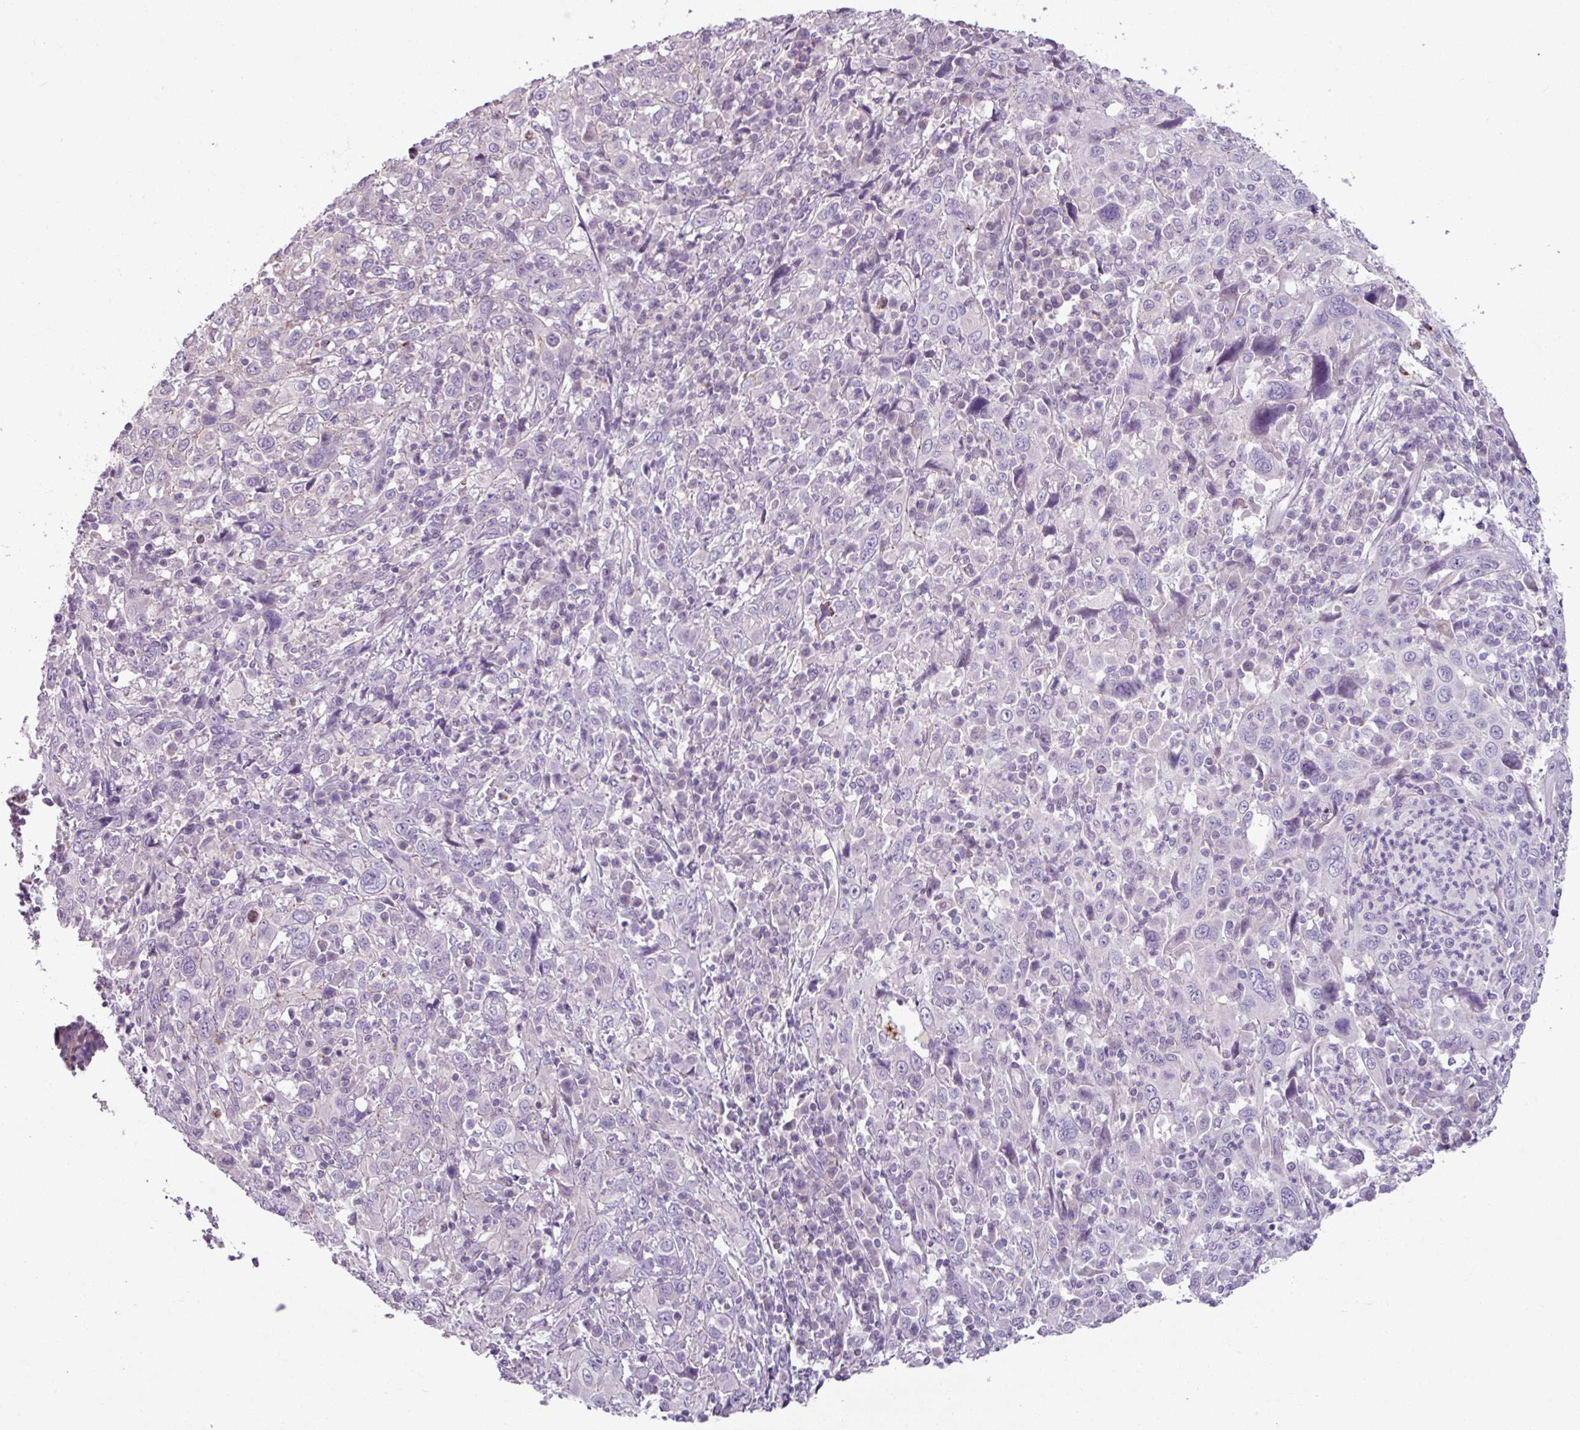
{"staining": {"intensity": "negative", "quantity": "none", "location": "none"}, "tissue": "cervical cancer", "cell_type": "Tumor cells", "image_type": "cancer", "snomed": [{"axis": "morphology", "description": "Squamous cell carcinoma, NOS"}, {"axis": "topography", "description": "Cervix"}], "caption": "Tumor cells show no significant protein positivity in cervical squamous cell carcinoma.", "gene": "PNMA6A", "patient": {"sex": "female", "age": 46}}